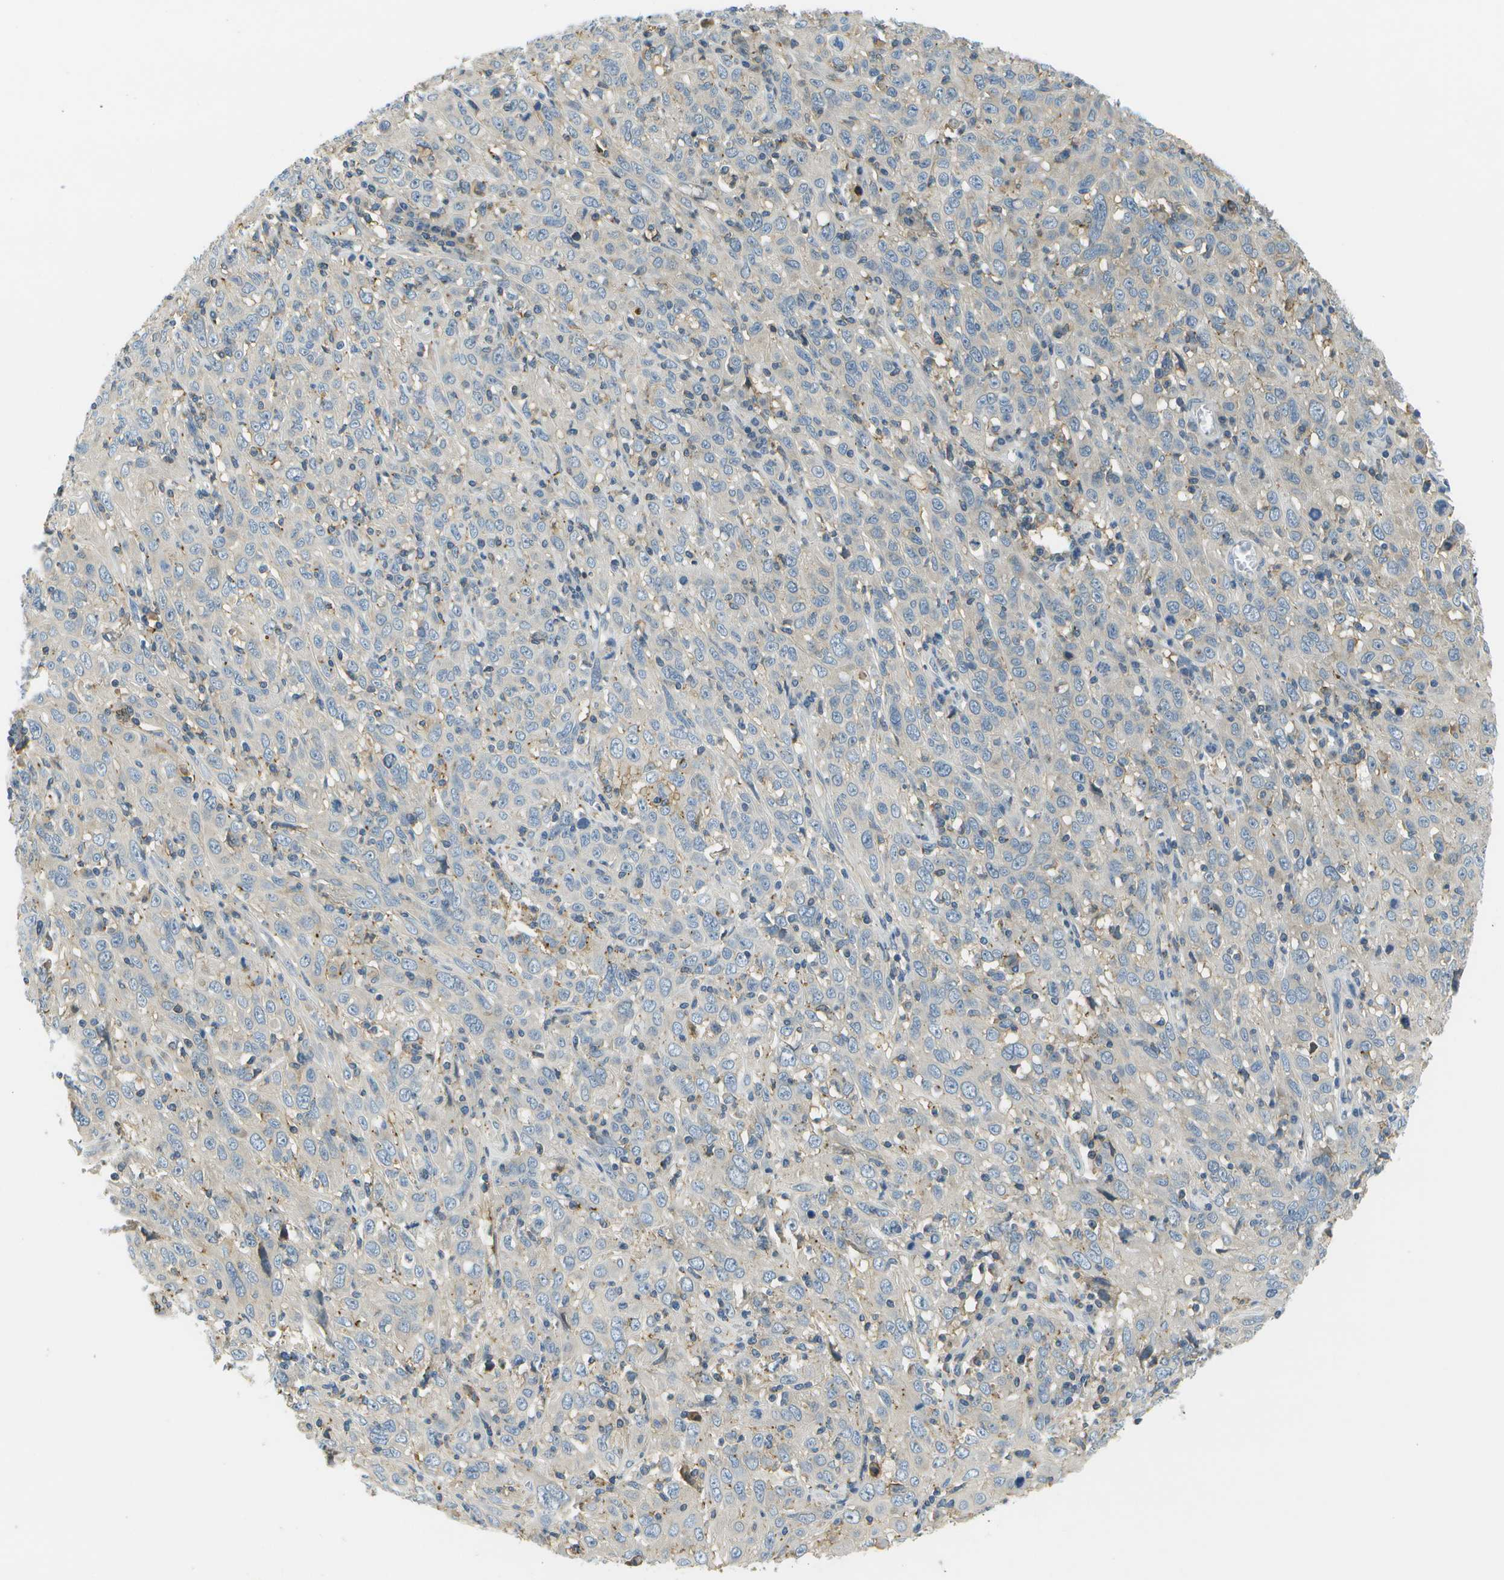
{"staining": {"intensity": "negative", "quantity": "none", "location": "none"}, "tissue": "cervical cancer", "cell_type": "Tumor cells", "image_type": "cancer", "snomed": [{"axis": "morphology", "description": "Squamous cell carcinoma, NOS"}, {"axis": "topography", "description": "Cervix"}], "caption": "Cervical squamous cell carcinoma stained for a protein using IHC displays no positivity tumor cells.", "gene": "LRRC66", "patient": {"sex": "female", "age": 46}}